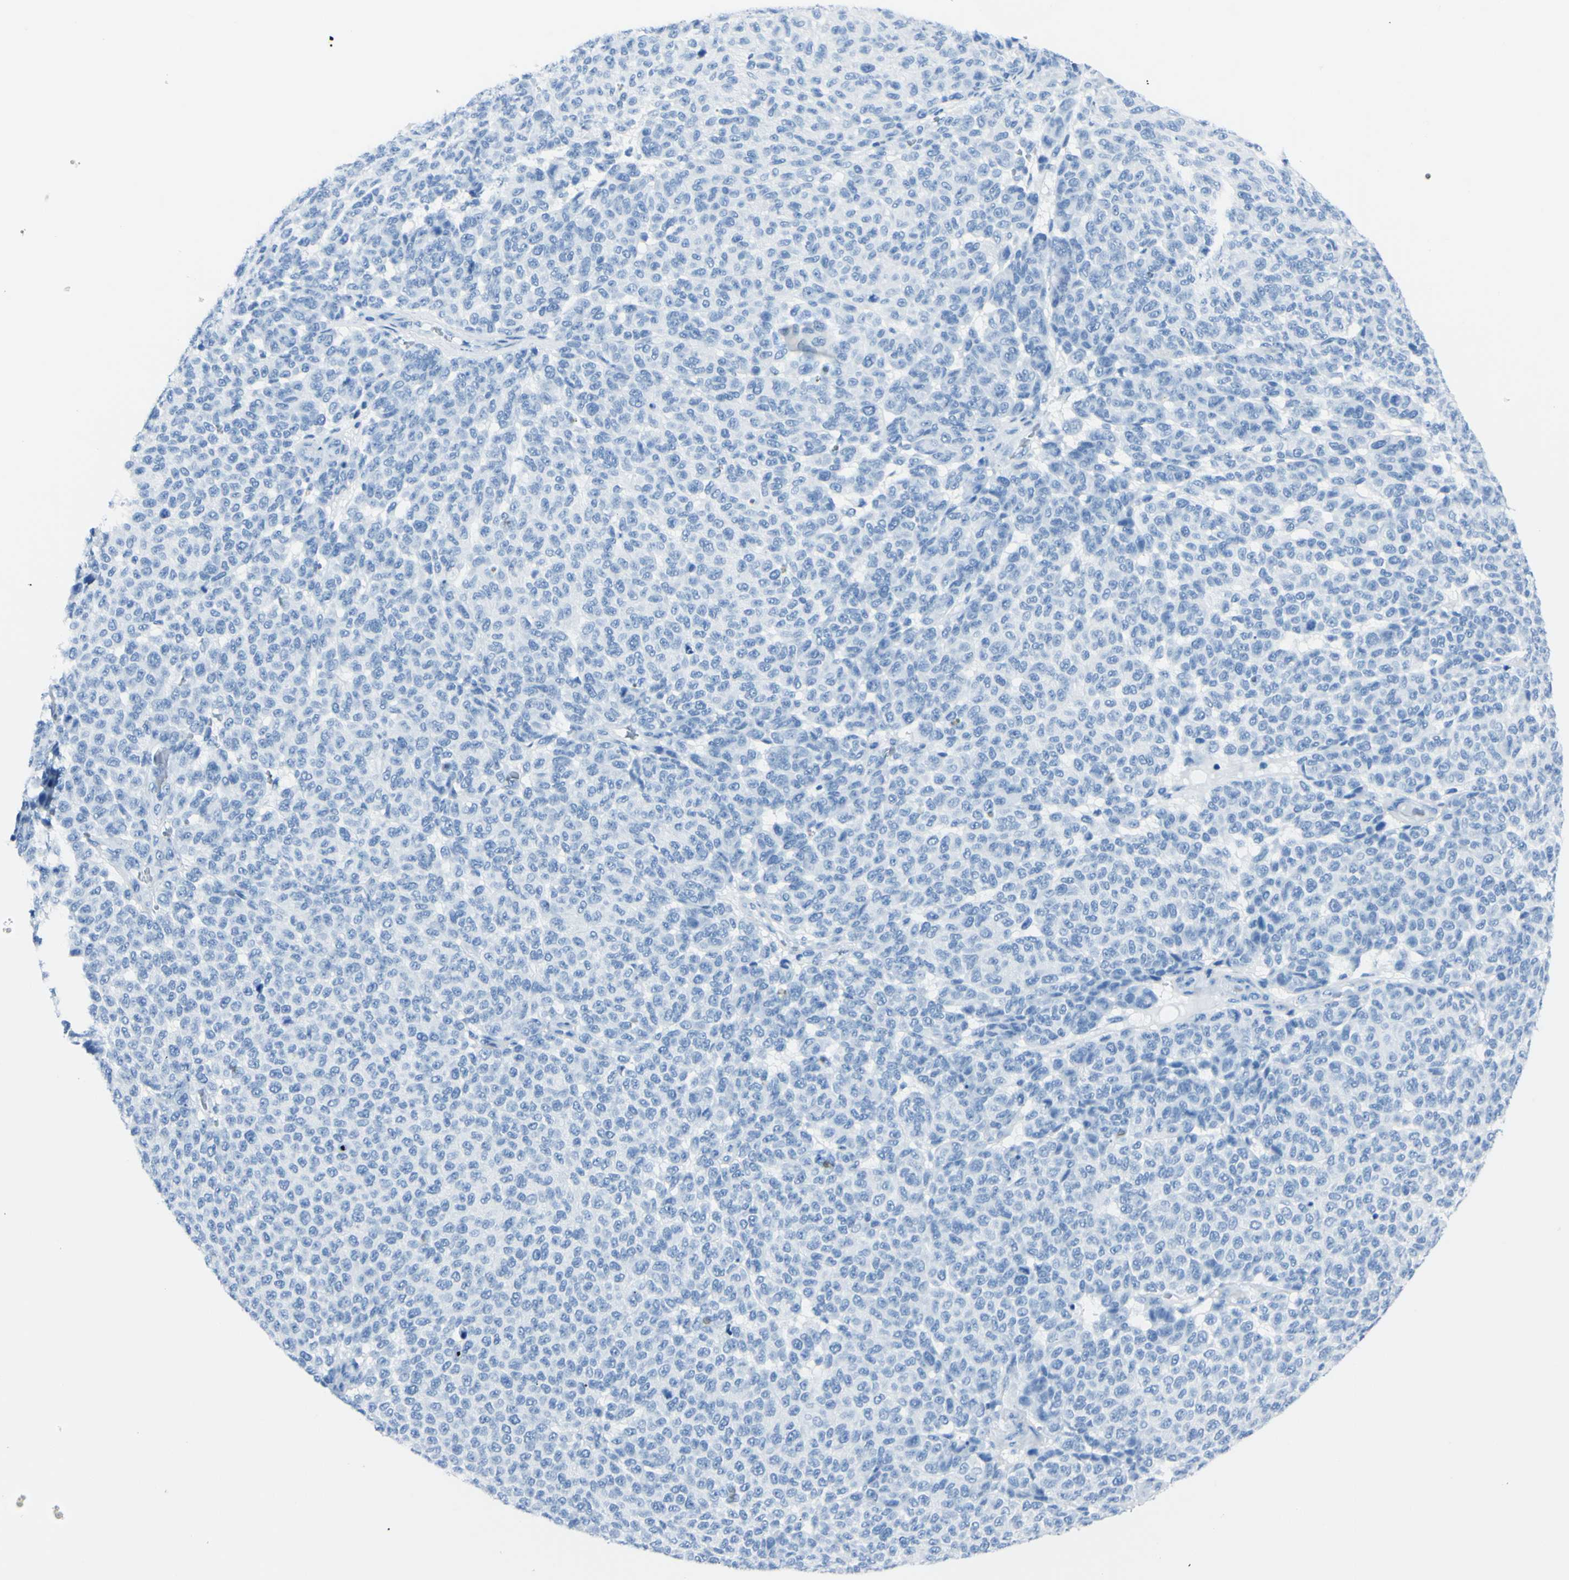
{"staining": {"intensity": "negative", "quantity": "none", "location": "none"}, "tissue": "melanoma", "cell_type": "Tumor cells", "image_type": "cancer", "snomed": [{"axis": "morphology", "description": "Malignant melanoma, NOS"}, {"axis": "topography", "description": "Skin"}], "caption": "Tumor cells are negative for brown protein staining in malignant melanoma. (Brightfield microscopy of DAB IHC at high magnification).", "gene": "FOLH1", "patient": {"sex": "male", "age": 59}}